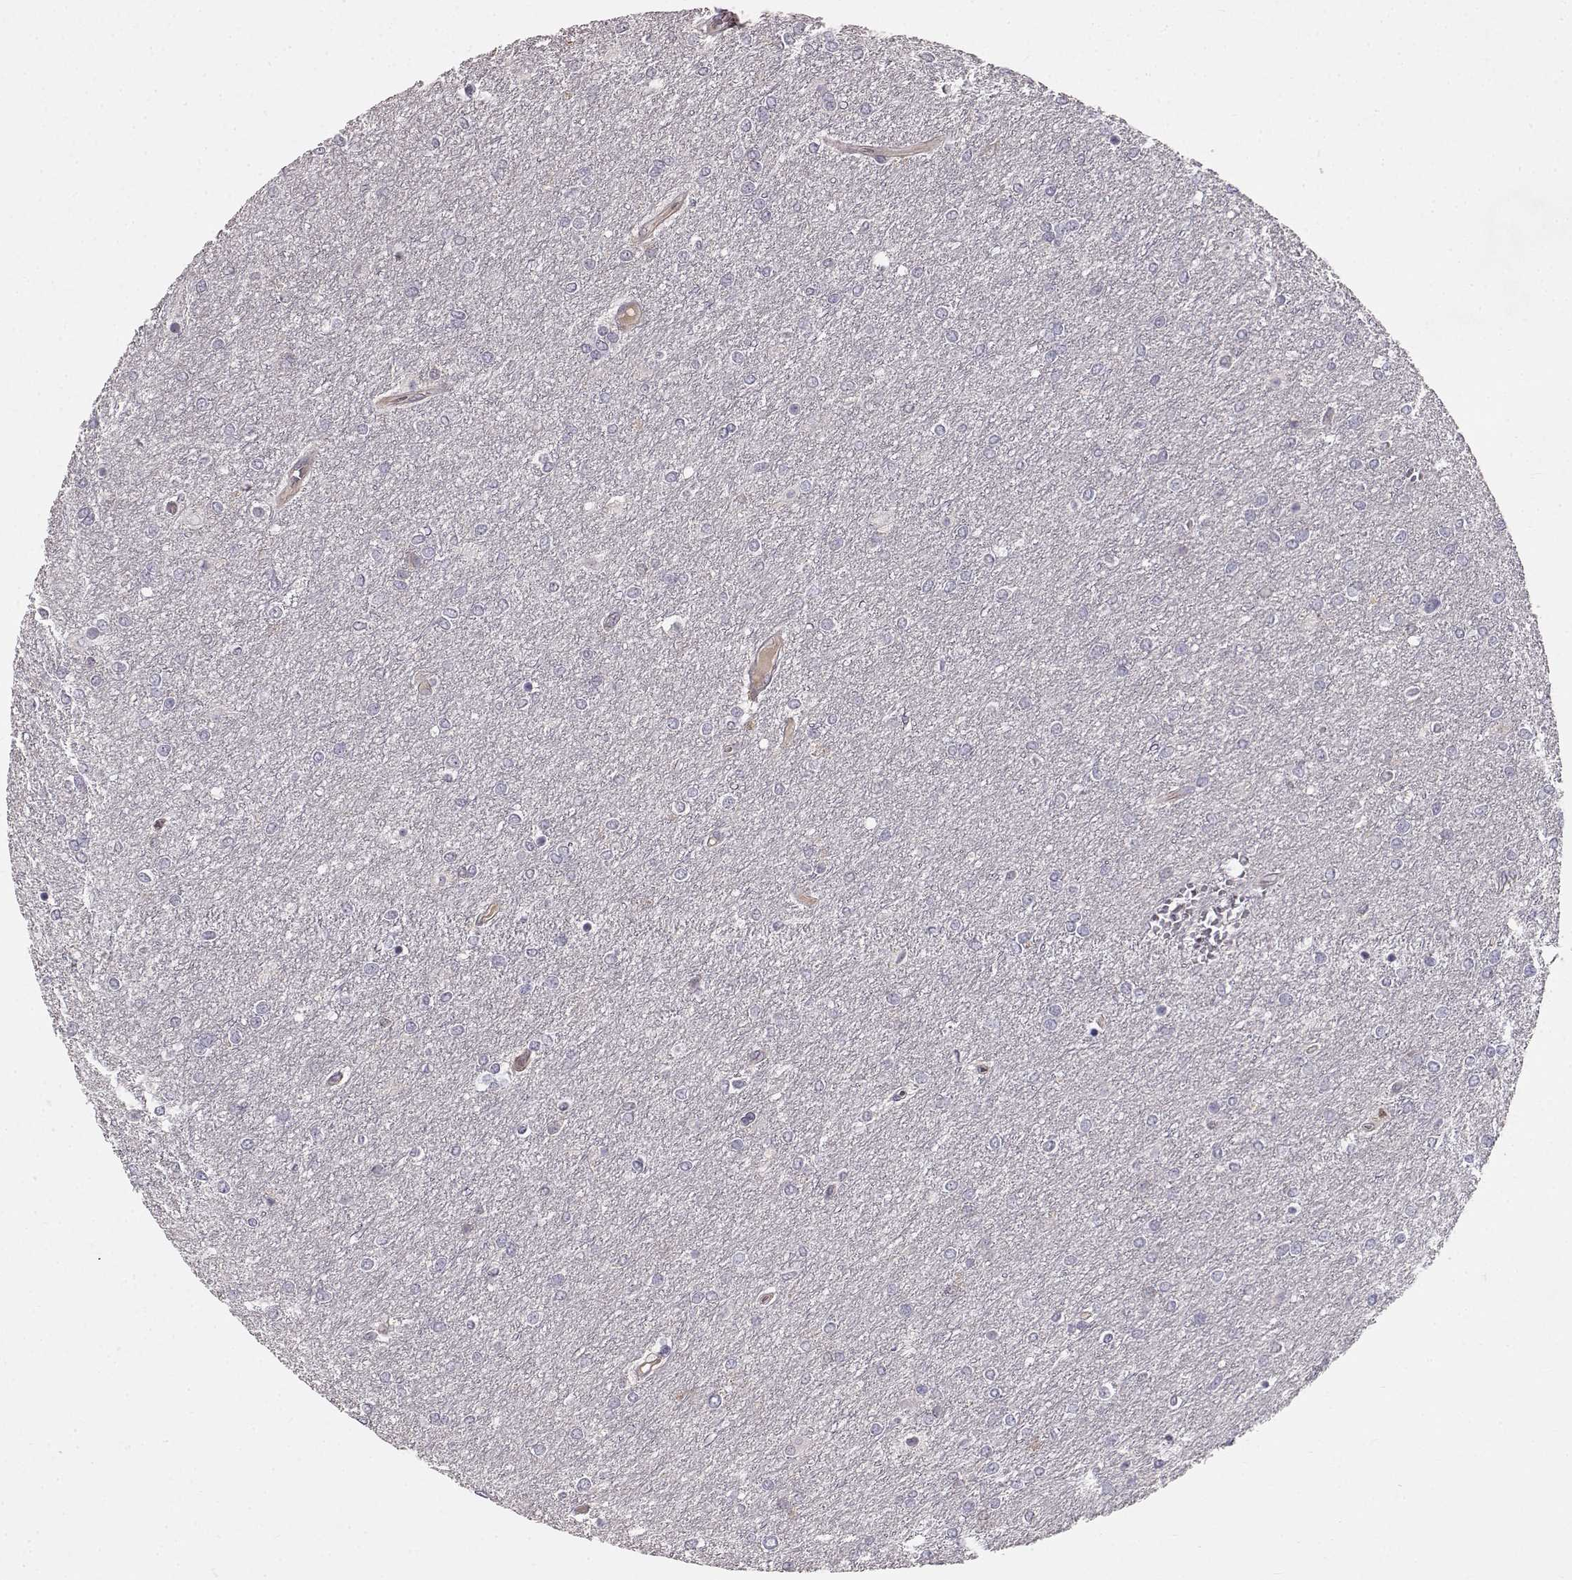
{"staining": {"intensity": "negative", "quantity": "none", "location": "none"}, "tissue": "glioma", "cell_type": "Tumor cells", "image_type": "cancer", "snomed": [{"axis": "morphology", "description": "Glioma, malignant, High grade"}, {"axis": "topography", "description": "Brain"}], "caption": "Immunohistochemistry of human malignant glioma (high-grade) displays no staining in tumor cells. Nuclei are stained in blue.", "gene": "CCNF", "patient": {"sex": "female", "age": 61}}